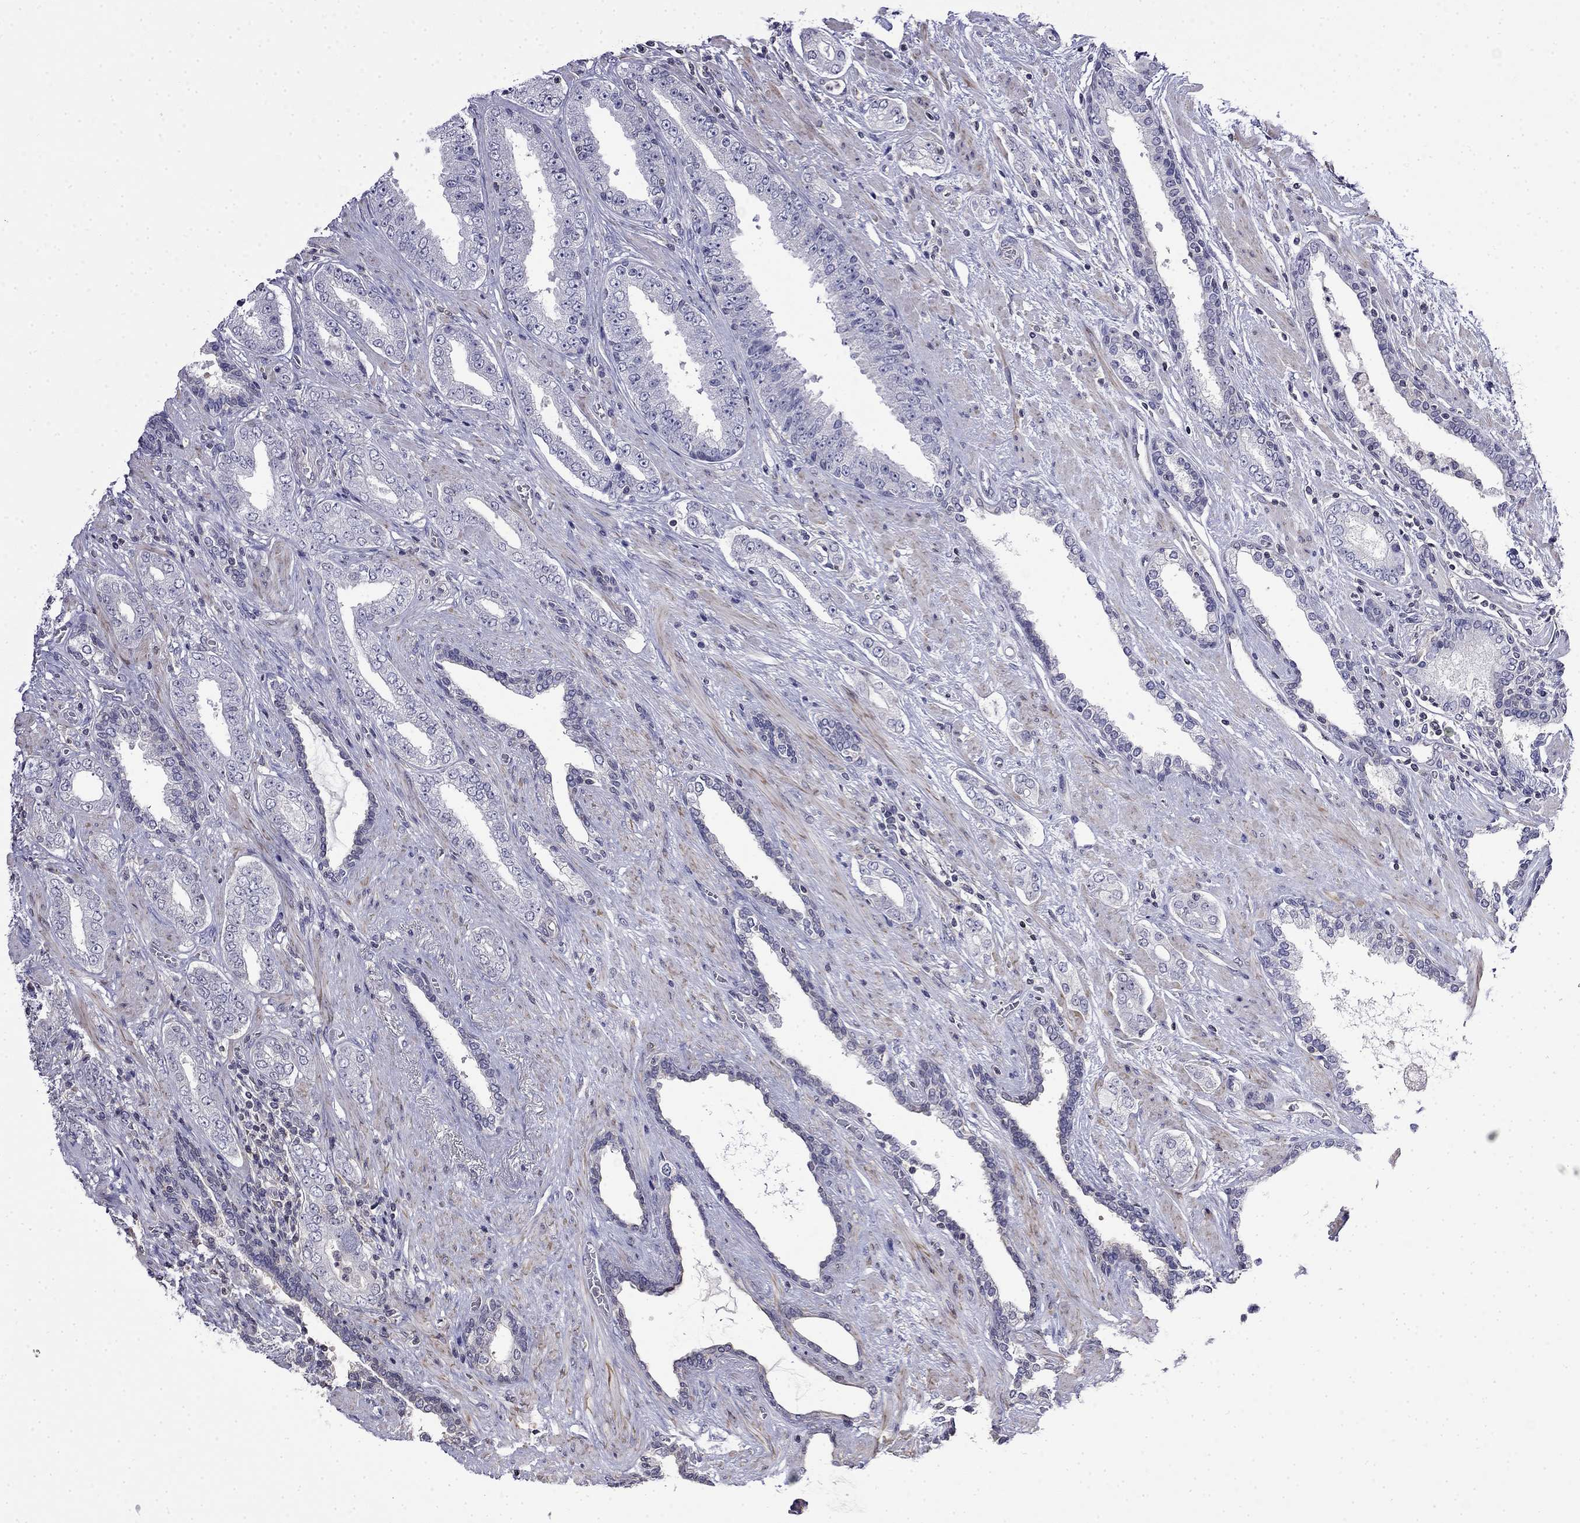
{"staining": {"intensity": "negative", "quantity": "none", "location": "none"}, "tissue": "prostate cancer", "cell_type": "Tumor cells", "image_type": "cancer", "snomed": [{"axis": "morphology", "description": "Adenocarcinoma, Low grade"}, {"axis": "topography", "description": "Prostate and seminal vesicle, NOS"}], "caption": "Prostate cancer (adenocarcinoma (low-grade)) was stained to show a protein in brown. There is no significant expression in tumor cells. (Brightfield microscopy of DAB immunohistochemistry (IHC) at high magnification).", "gene": "GUCA1B", "patient": {"sex": "male", "age": 61}}